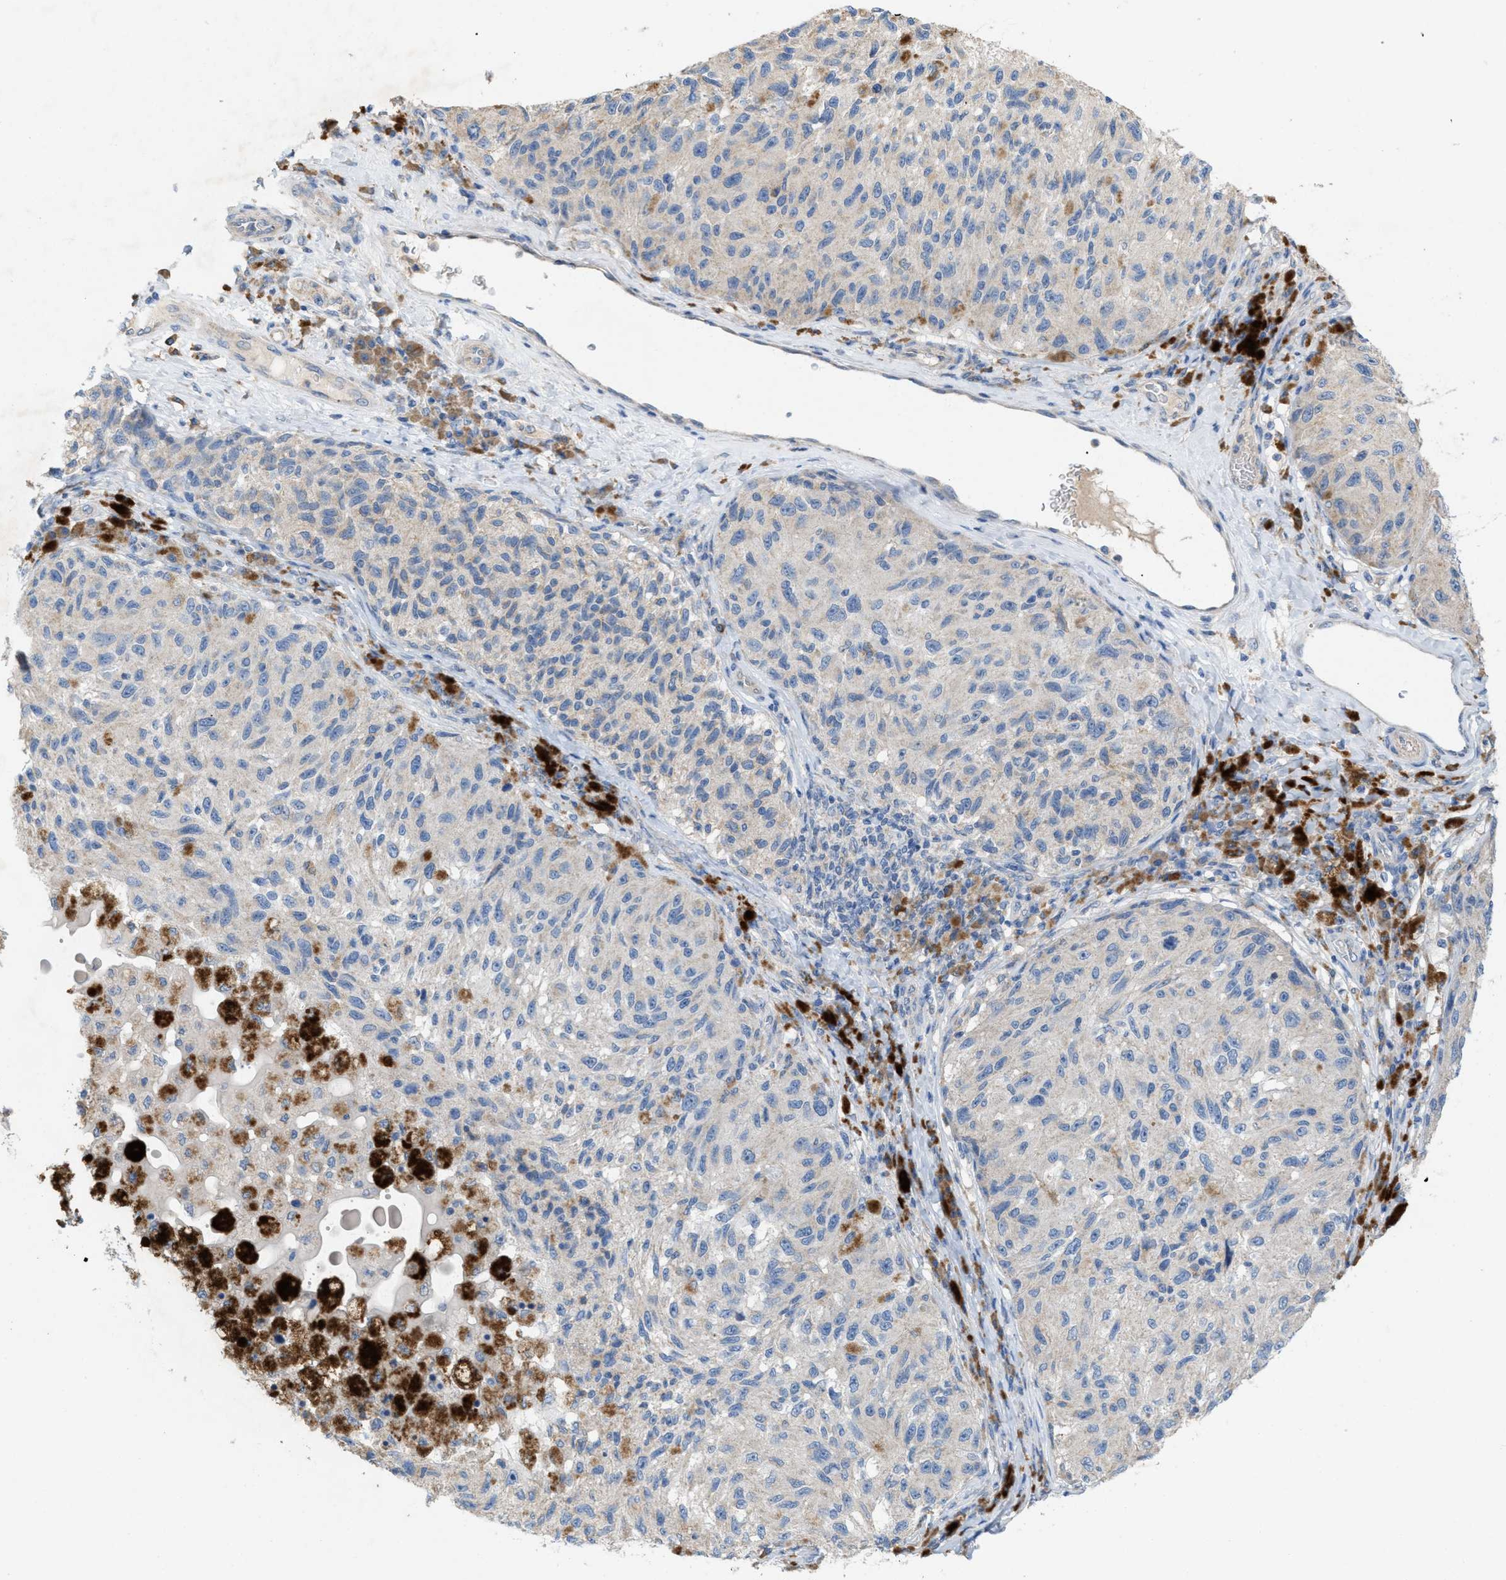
{"staining": {"intensity": "negative", "quantity": "none", "location": "none"}, "tissue": "melanoma", "cell_type": "Tumor cells", "image_type": "cancer", "snomed": [{"axis": "morphology", "description": "Malignant melanoma, NOS"}, {"axis": "topography", "description": "Skin"}], "caption": "Melanoma was stained to show a protein in brown. There is no significant expression in tumor cells.", "gene": "DYNC2I1", "patient": {"sex": "female", "age": 73}}